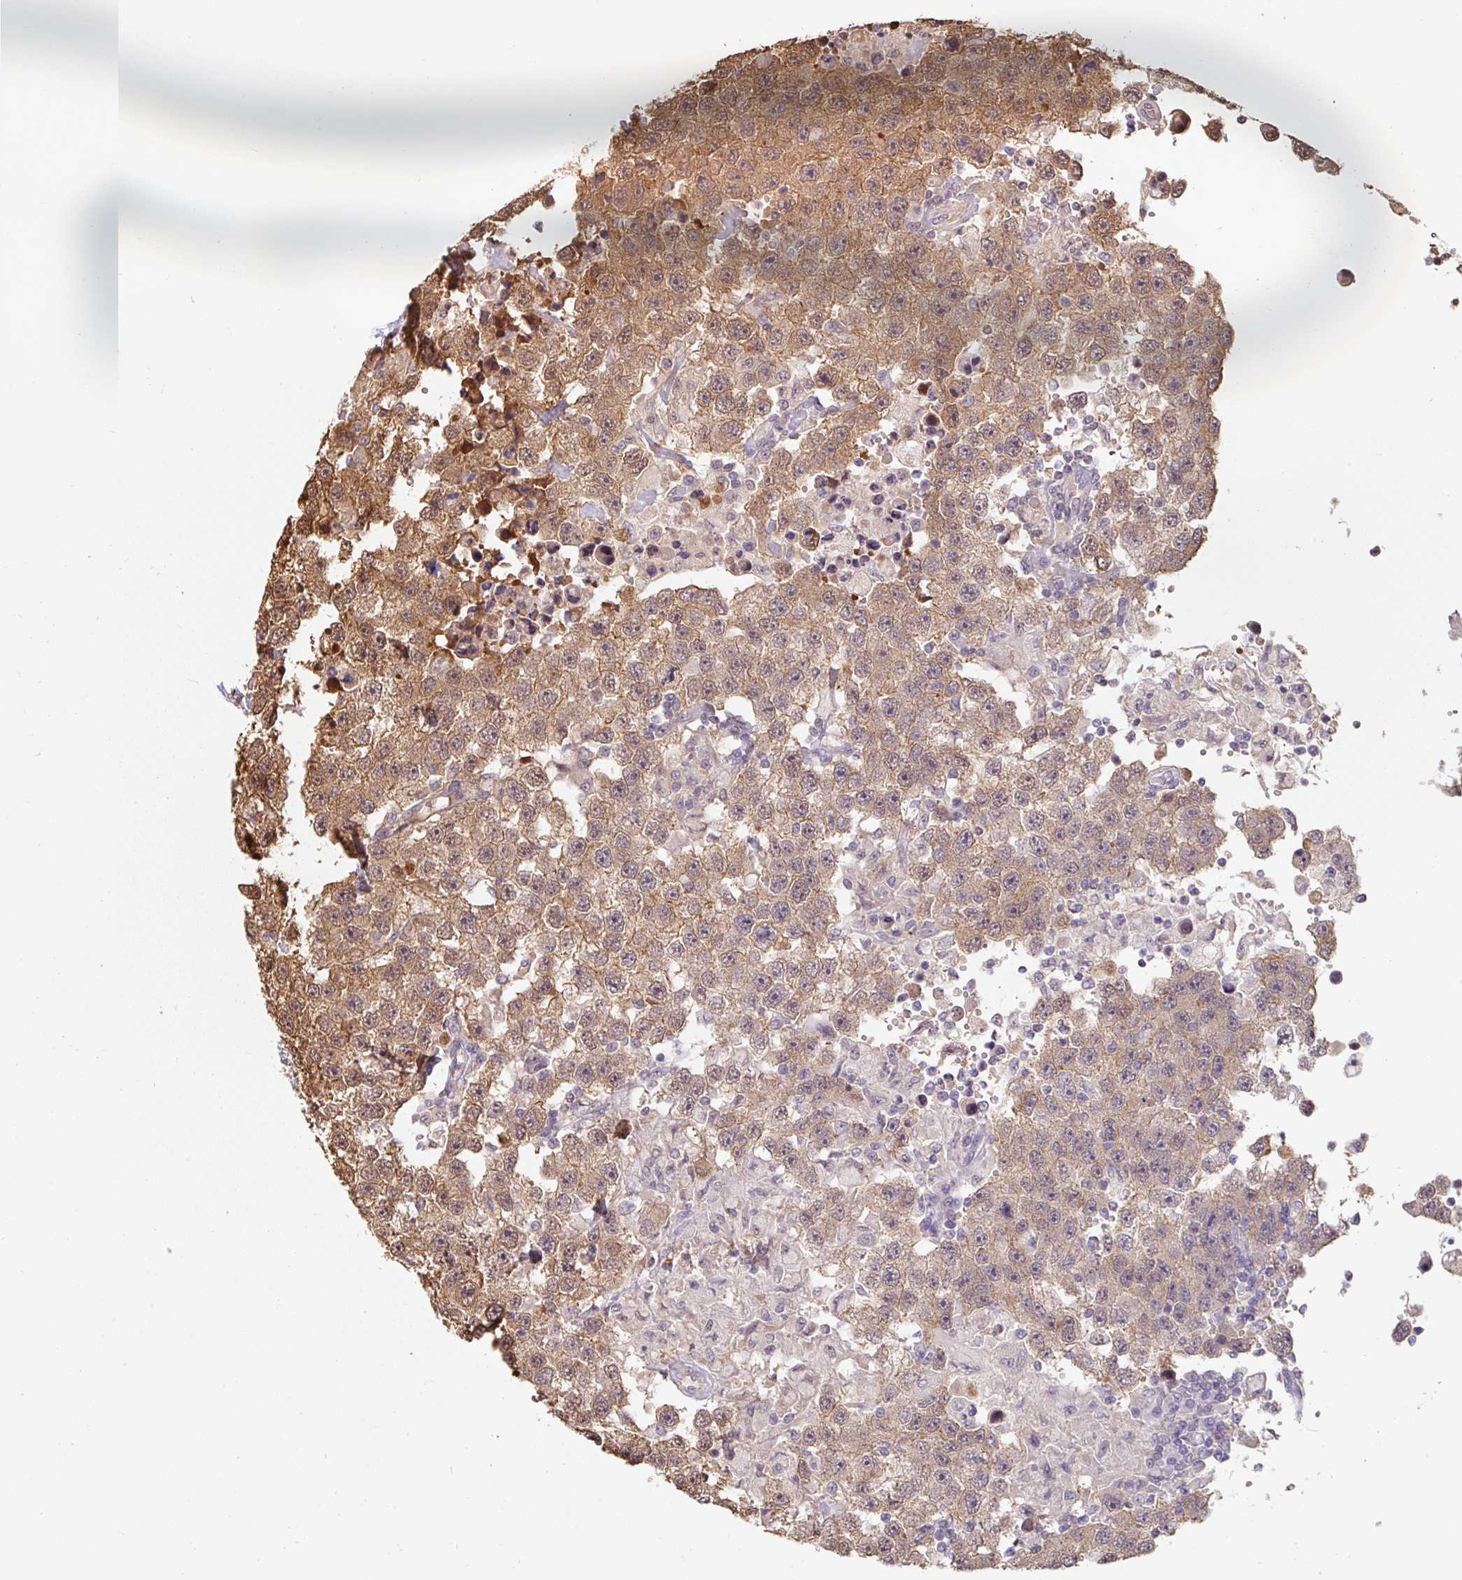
{"staining": {"intensity": "moderate", "quantity": ">75%", "location": "cytoplasmic/membranous"}, "tissue": "testis cancer", "cell_type": "Tumor cells", "image_type": "cancer", "snomed": [{"axis": "morphology", "description": "Carcinoma, Embryonal, NOS"}, {"axis": "topography", "description": "Testis"}], "caption": "Testis embryonal carcinoma tissue exhibits moderate cytoplasmic/membranous positivity in approximately >75% of tumor cells", "gene": "ST13", "patient": {"sex": "male", "age": 83}}